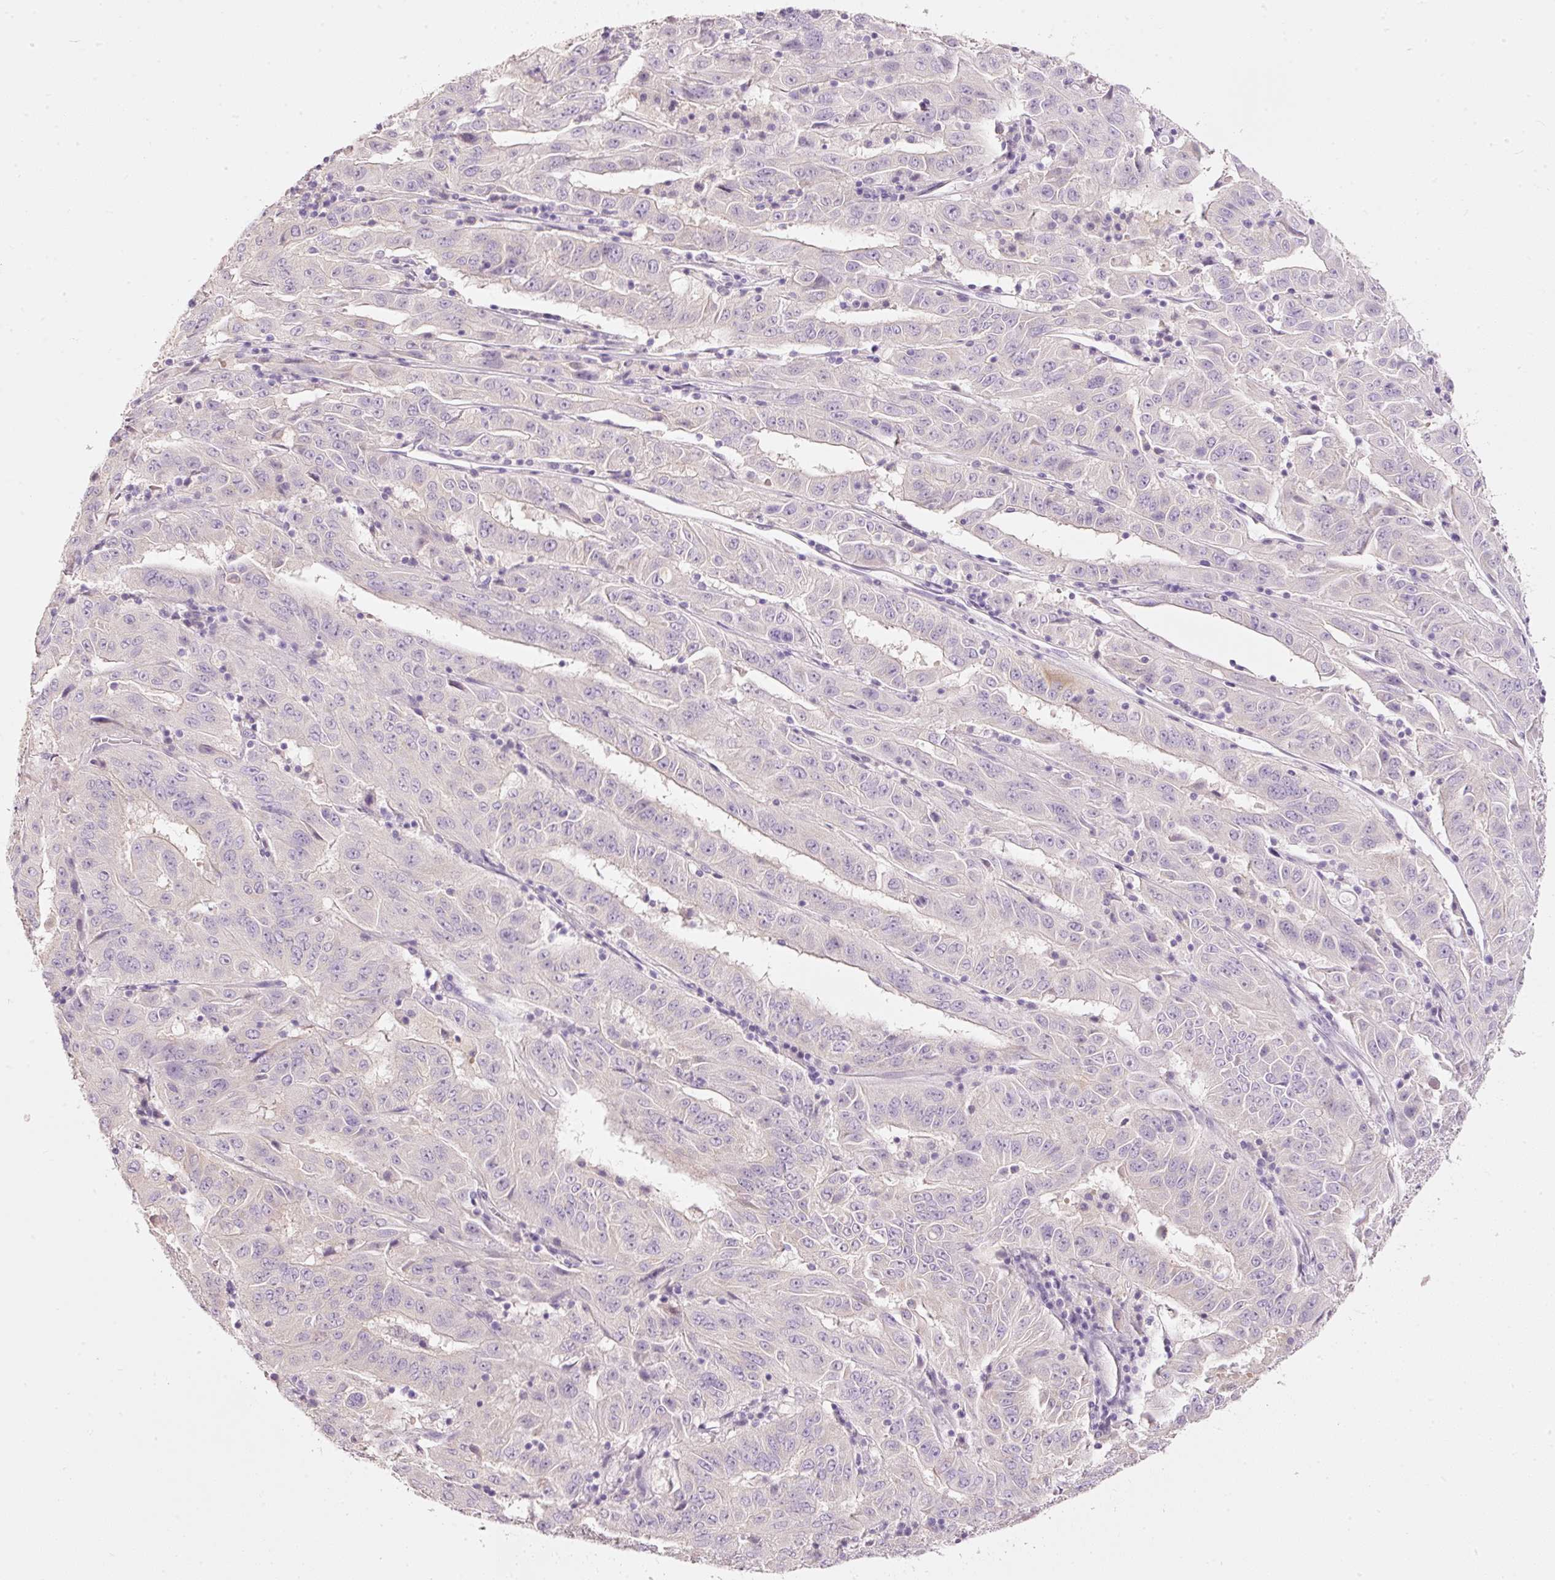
{"staining": {"intensity": "negative", "quantity": "none", "location": "none"}, "tissue": "pancreatic cancer", "cell_type": "Tumor cells", "image_type": "cancer", "snomed": [{"axis": "morphology", "description": "Adenocarcinoma, NOS"}, {"axis": "topography", "description": "Pancreas"}], "caption": "A micrograph of adenocarcinoma (pancreatic) stained for a protein exhibits no brown staining in tumor cells.", "gene": "PDXDC1", "patient": {"sex": "male", "age": 63}}